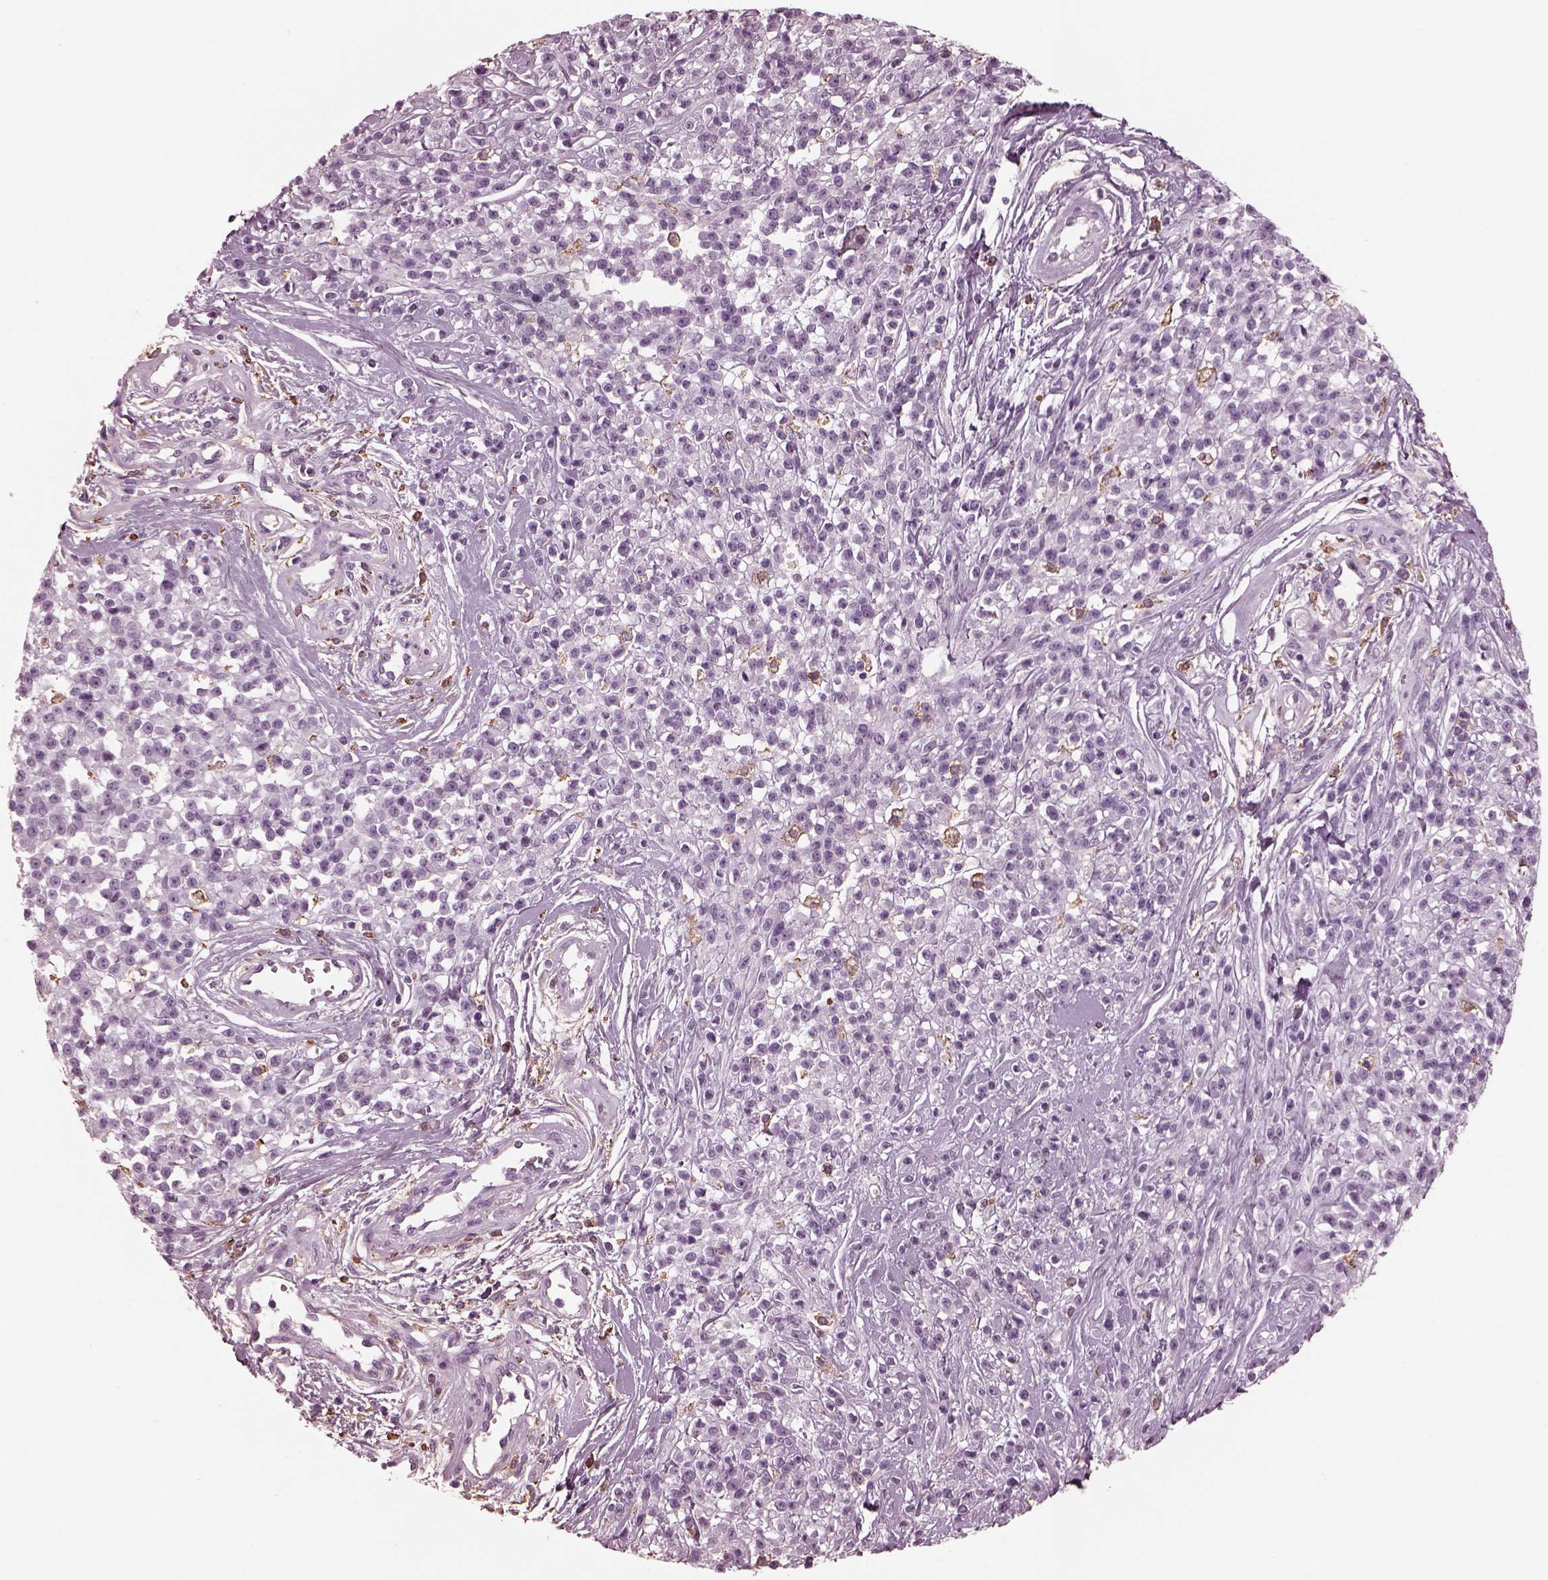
{"staining": {"intensity": "negative", "quantity": "none", "location": "none"}, "tissue": "melanoma", "cell_type": "Tumor cells", "image_type": "cancer", "snomed": [{"axis": "morphology", "description": "Malignant melanoma, NOS"}, {"axis": "topography", "description": "Skin"}, {"axis": "topography", "description": "Skin of trunk"}], "caption": "High power microscopy image of an immunohistochemistry image of melanoma, revealing no significant staining in tumor cells. The staining is performed using DAB brown chromogen with nuclei counter-stained in using hematoxylin.", "gene": "CGA", "patient": {"sex": "male", "age": 74}}